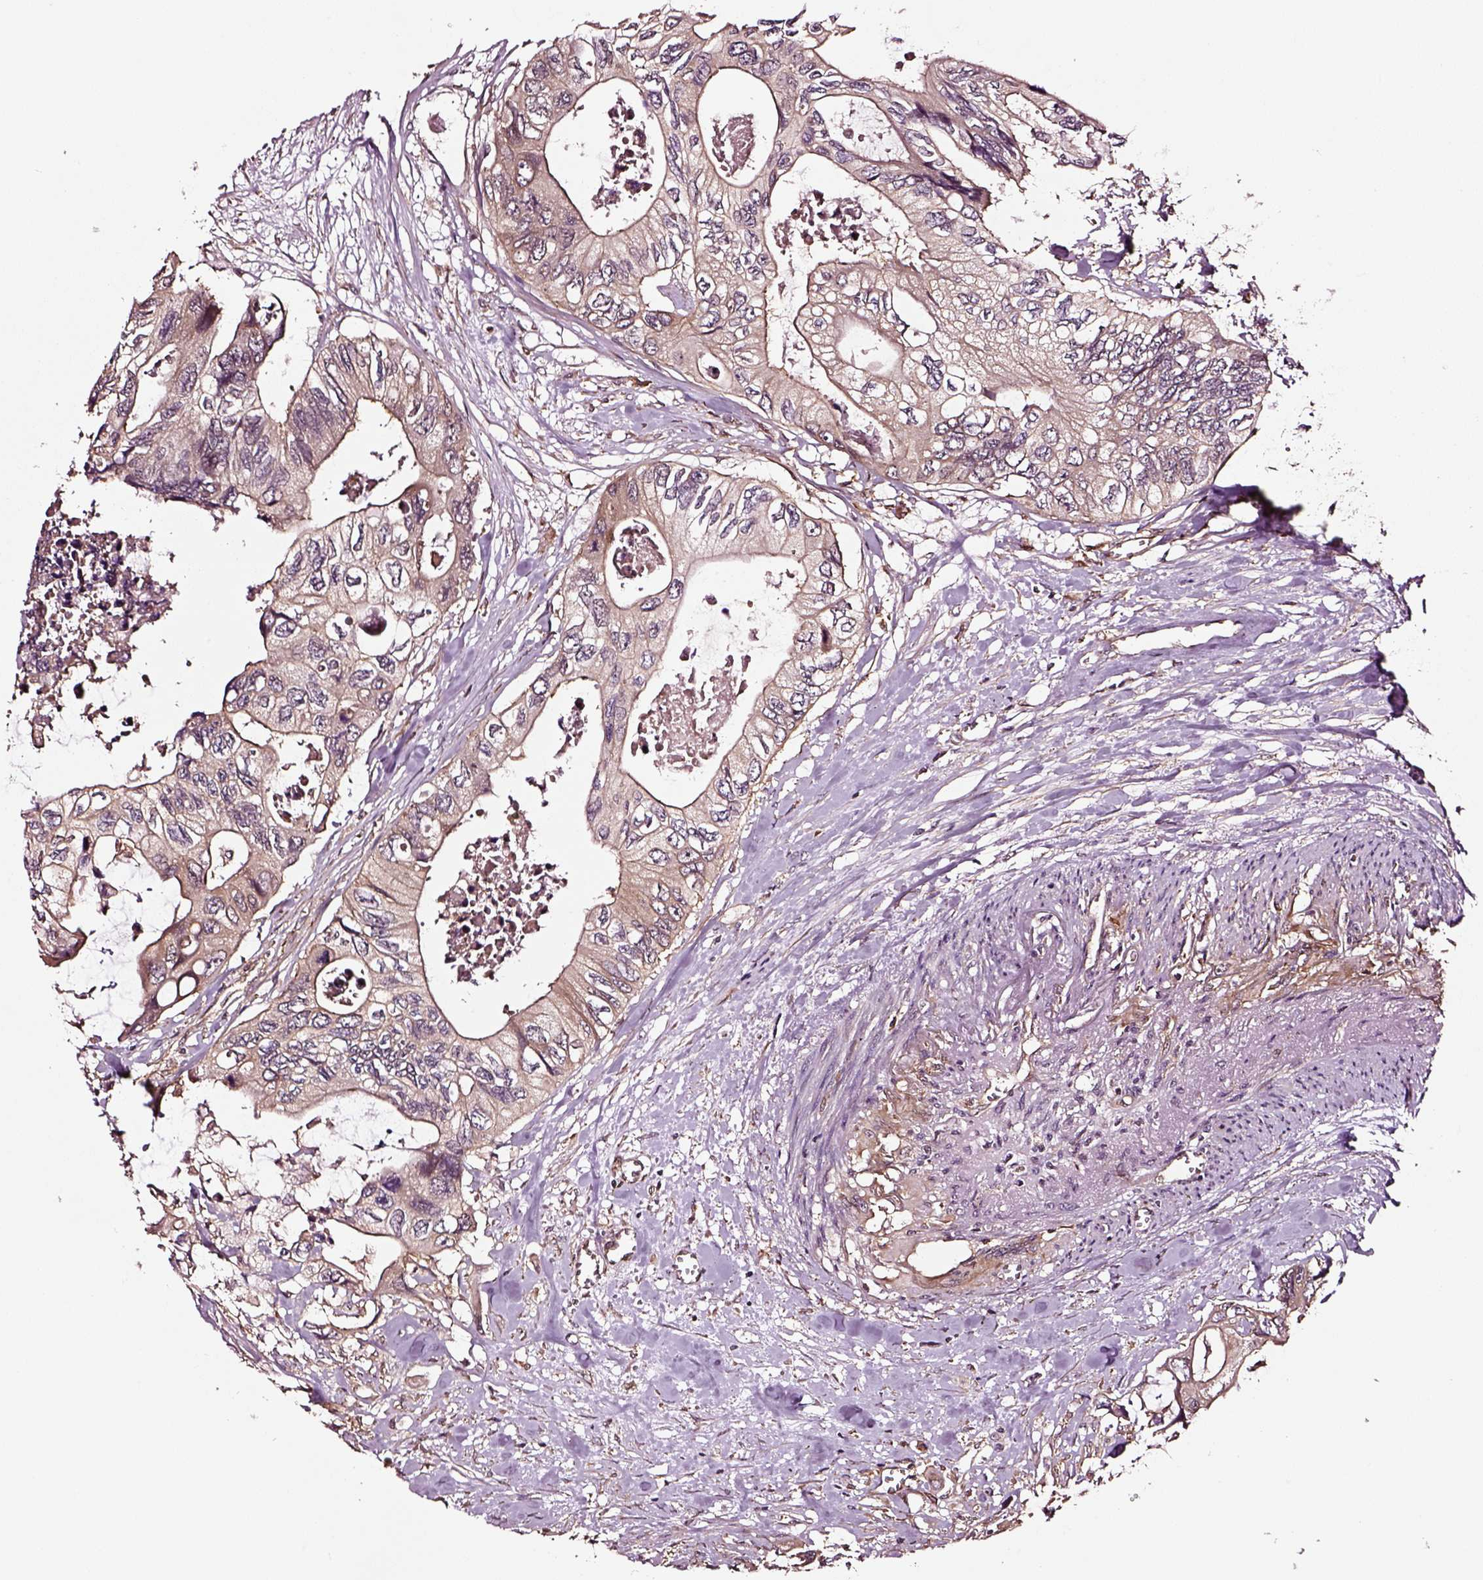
{"staining": {"intensity": "moderate", "quantity": "25%-75%", "location": "cytoplasmic/membranous"}, "tissue": "colorectal cancer", "cell_type": "Tumor cells", "image_type": "cancer", "snomed": [{"axis": "morphology", "description": "Adenocarcinoma, NOS"}, {"axis": "topography", "description": "Rectum"}], "caption": "The photomicrograph displays immunohistochemical staining of colorectal cancer (adenocarcinoma). There is moderate cytoplasmic/membranous staining is appreciated in approximately 25%-75% of tumor cells. The staining was performed using DAB to visualize the protein expression in brown, while the nuclei were stained in blue with hematoxylin (Magnification: 20x).", "gene": "RASSF5", "patient": {"sex": "male", "age": 63}}